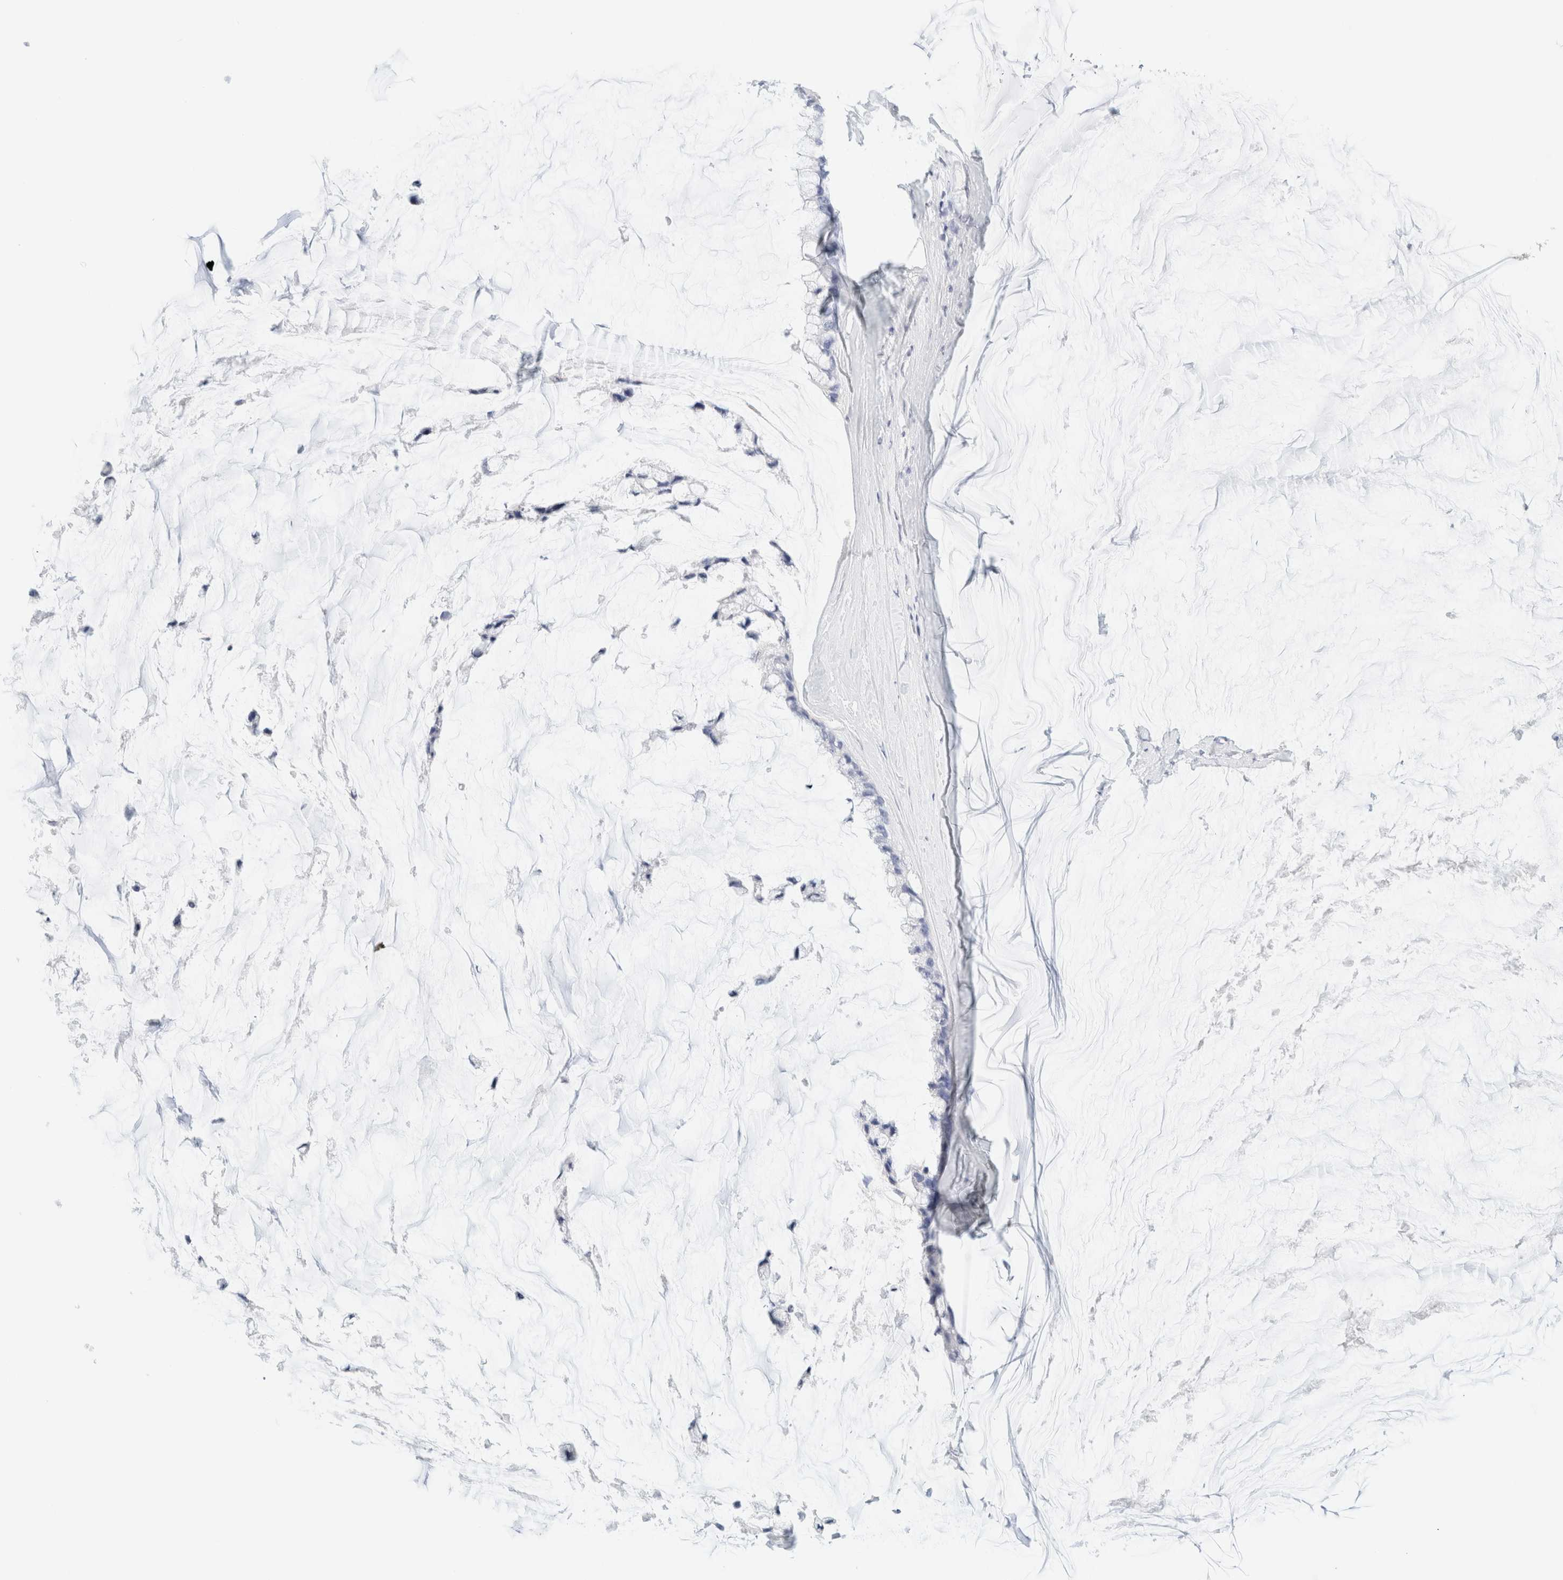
{"staining": {"intensity": "negative", "quantity": "none", "location": "none"}, "tissue": "ovarian cancer", "cell_type": "Tumor cells", "image_type": "cancer", "snomed": [{"axis": "morphology", "description": "Cystadenocarcinoma, mucinous, NOS"}, {"axis": "topography", "description": "Ovary"}], "caption": "DAB (3,3'-diaminobenzidine) immunohistochemical staining of human mucinous cystadenocarcinoma (ovarian) exhibits no significant staining in tumor cells.", "gene": "DPYS", "patient": {"sex": "female", "age": 39}}